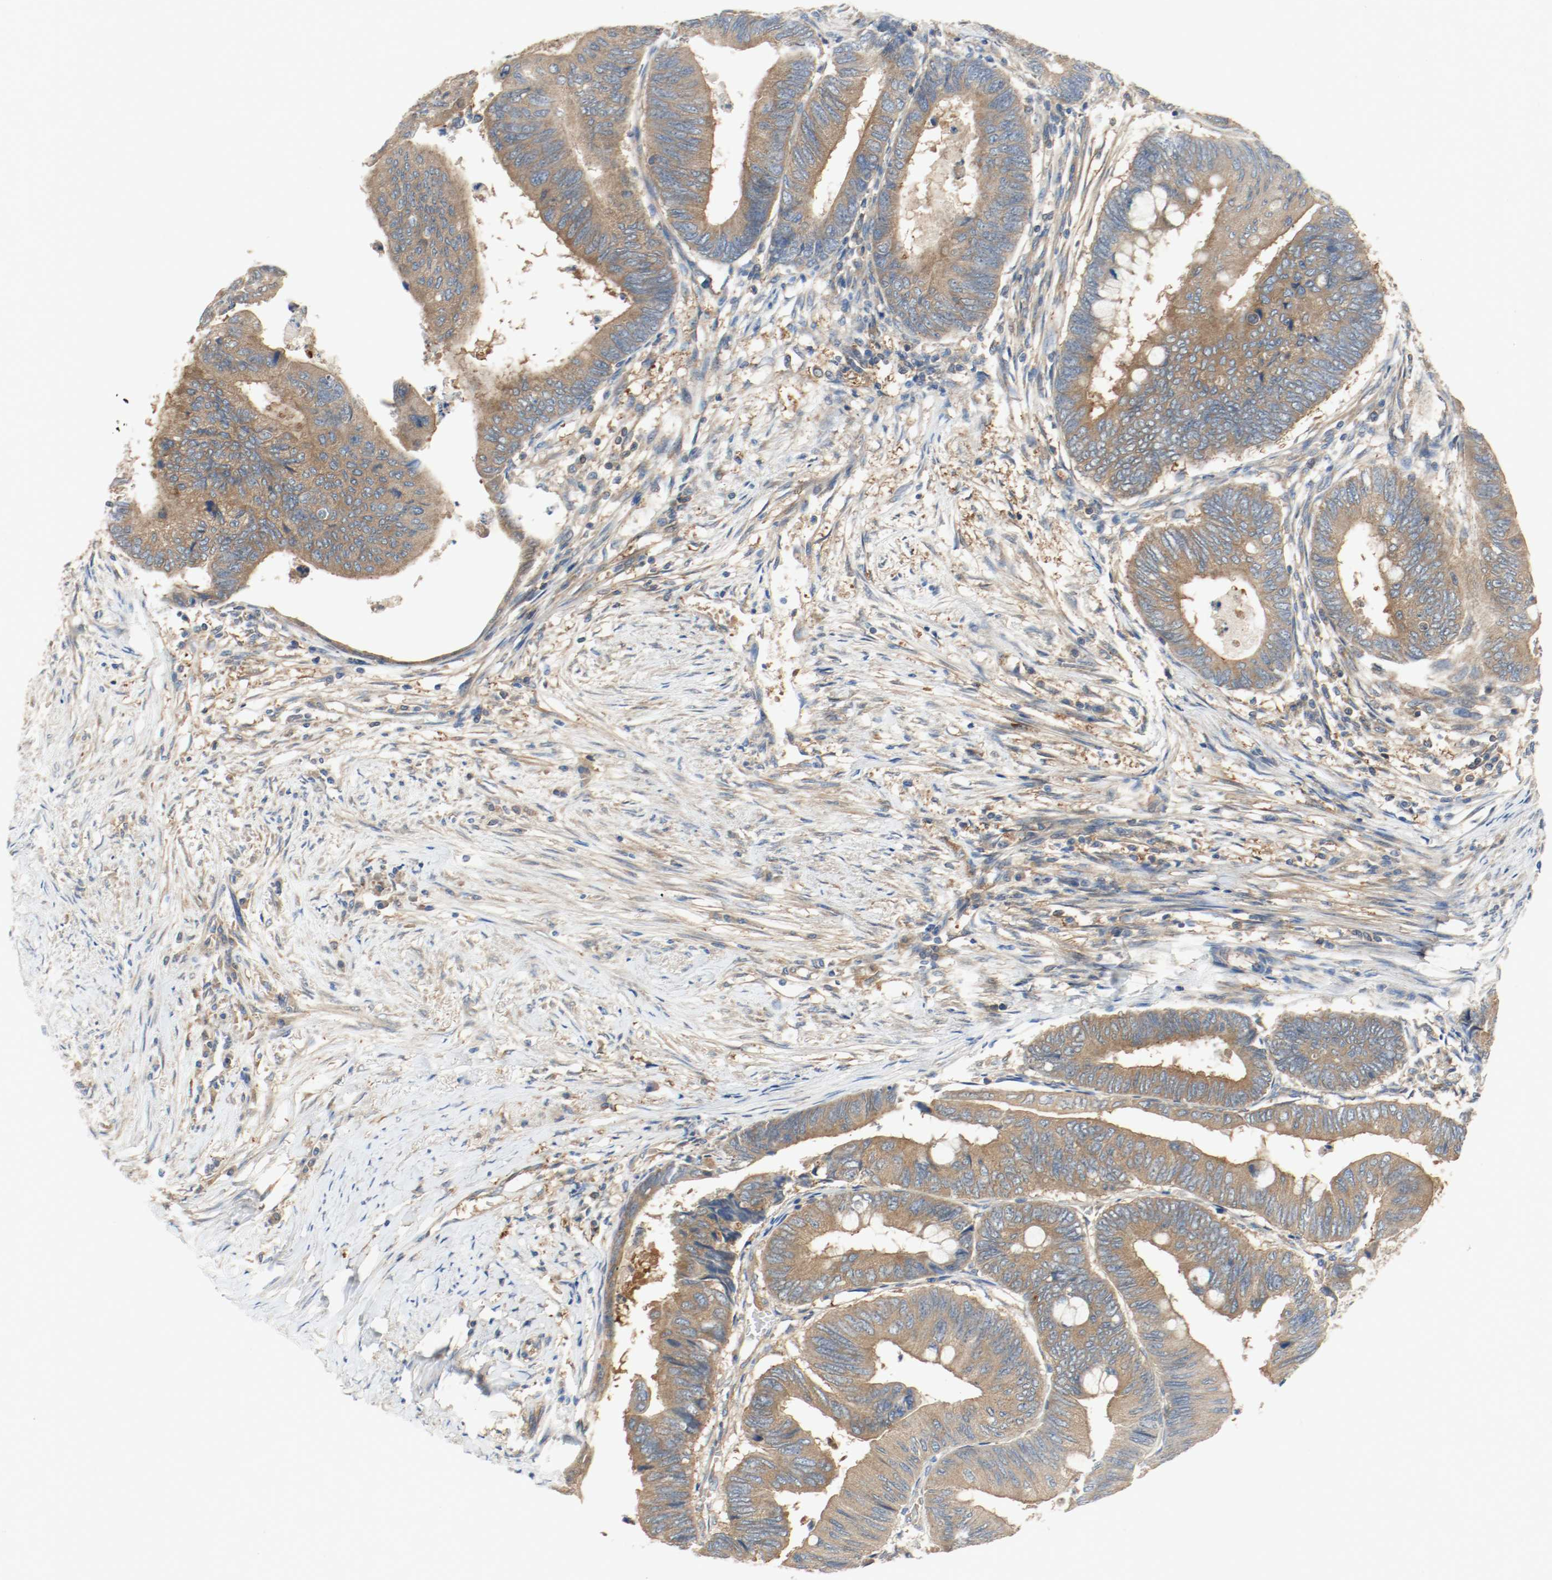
{"staining": {"intensity": "strong", "quantity": ">75%", "location": "cytoplasmic/membranous"}, "tissue": "colorectal cancer", "cell_type": "Tumor cells", "image_type": "cancer", "snomed": [{"axis": "morphology", "description": "Normal tissue, NOS"}, {"axis": "morphology", "description": "Adenocarcinoma, NOS"}, {"axis": "topography", "description": "Rectum"}, {"axis": "topography", "description": "Peripheral nerve tissue"}], "caption": "Protein staining by IHC exhibits strong cytoplasmic/membranous expression in approximately >75% of tumor cells in colorectal cancer (adenocarcinoma).", "gene": "HGS", "patient": {"sex": "male", "age": 92}}